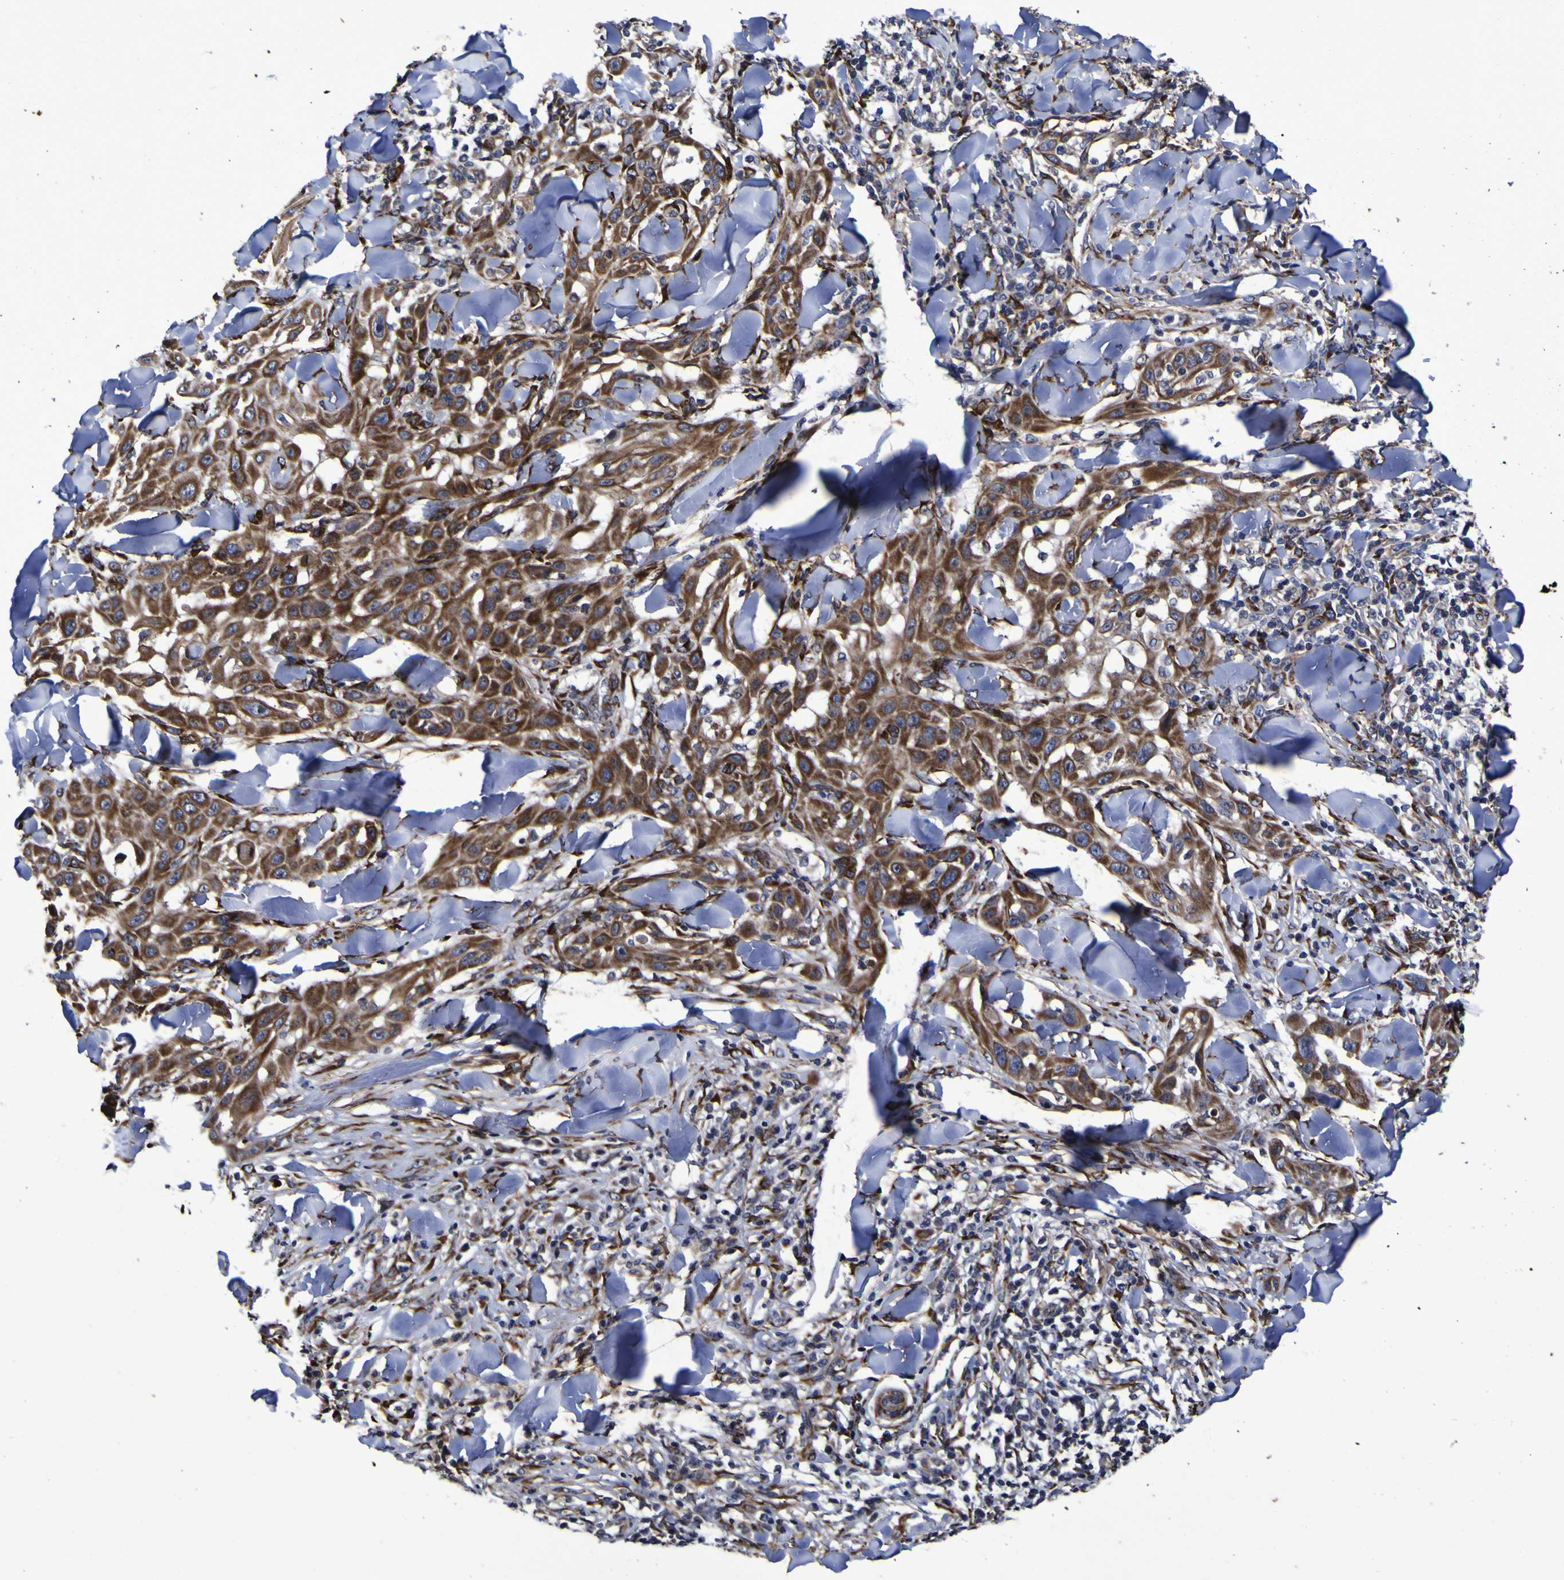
{"staining": {"intensity": "moderate", "quantity": ">75%", "location": "cytoplasmic/membranous"}, "tissue": "skin cancer", "cell_type": "Tumor cells", "image_type": "cancer", "snomed": [{"axis": "morphology", "description": "Squamous cell carcinoma, NOS"}, {"axis": "topography", "description": "Skin"}], "caption": "A histopathology image of human skin cancer (squamous cell carcinoma) stained for a protein demonstrates moderate cytoplasmic/membranous brown staining in tumor cells.", "gene": "P3H1", "patient": {"sex": "male", "age": 24}}